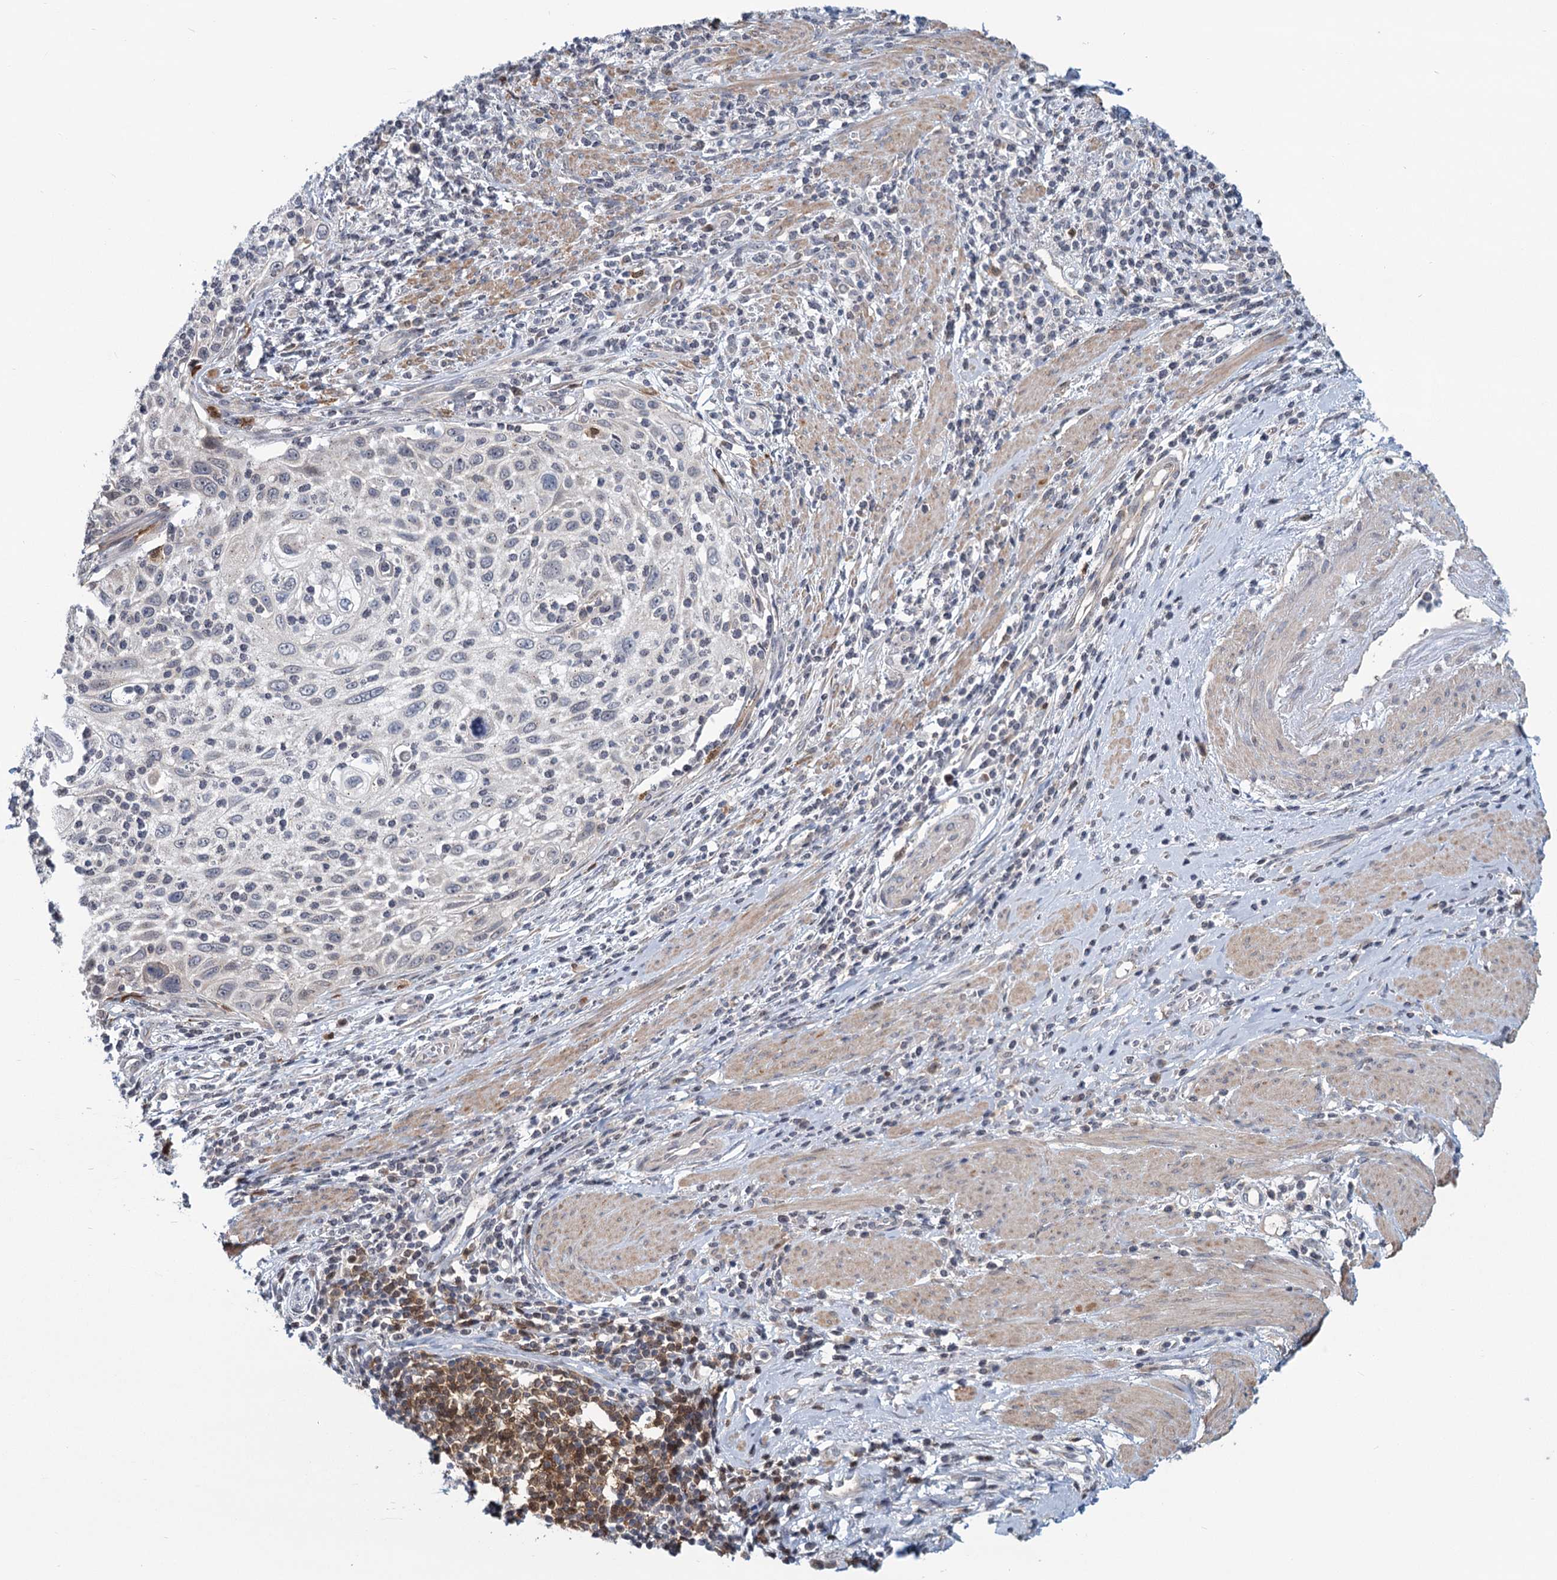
{"staining": {"intensity": "negative", "quantity": "none", "location": "none"}, "tissue": "cervical cancer", "cell_type": "Tumor cells", "image_type": "cancer", "snomed": [{"axis": "morphology", "description": "Squamous cell carcinoma, NOS"}, {"axis": "topography", "description": "Cervix"}], "caption": "A histopathology image of human cervical cancer (squamous cell carcinoma) is negative for staining in tumor cells.", "gene": "STAP1", "patient": {"sex": "female", "age": 70}}